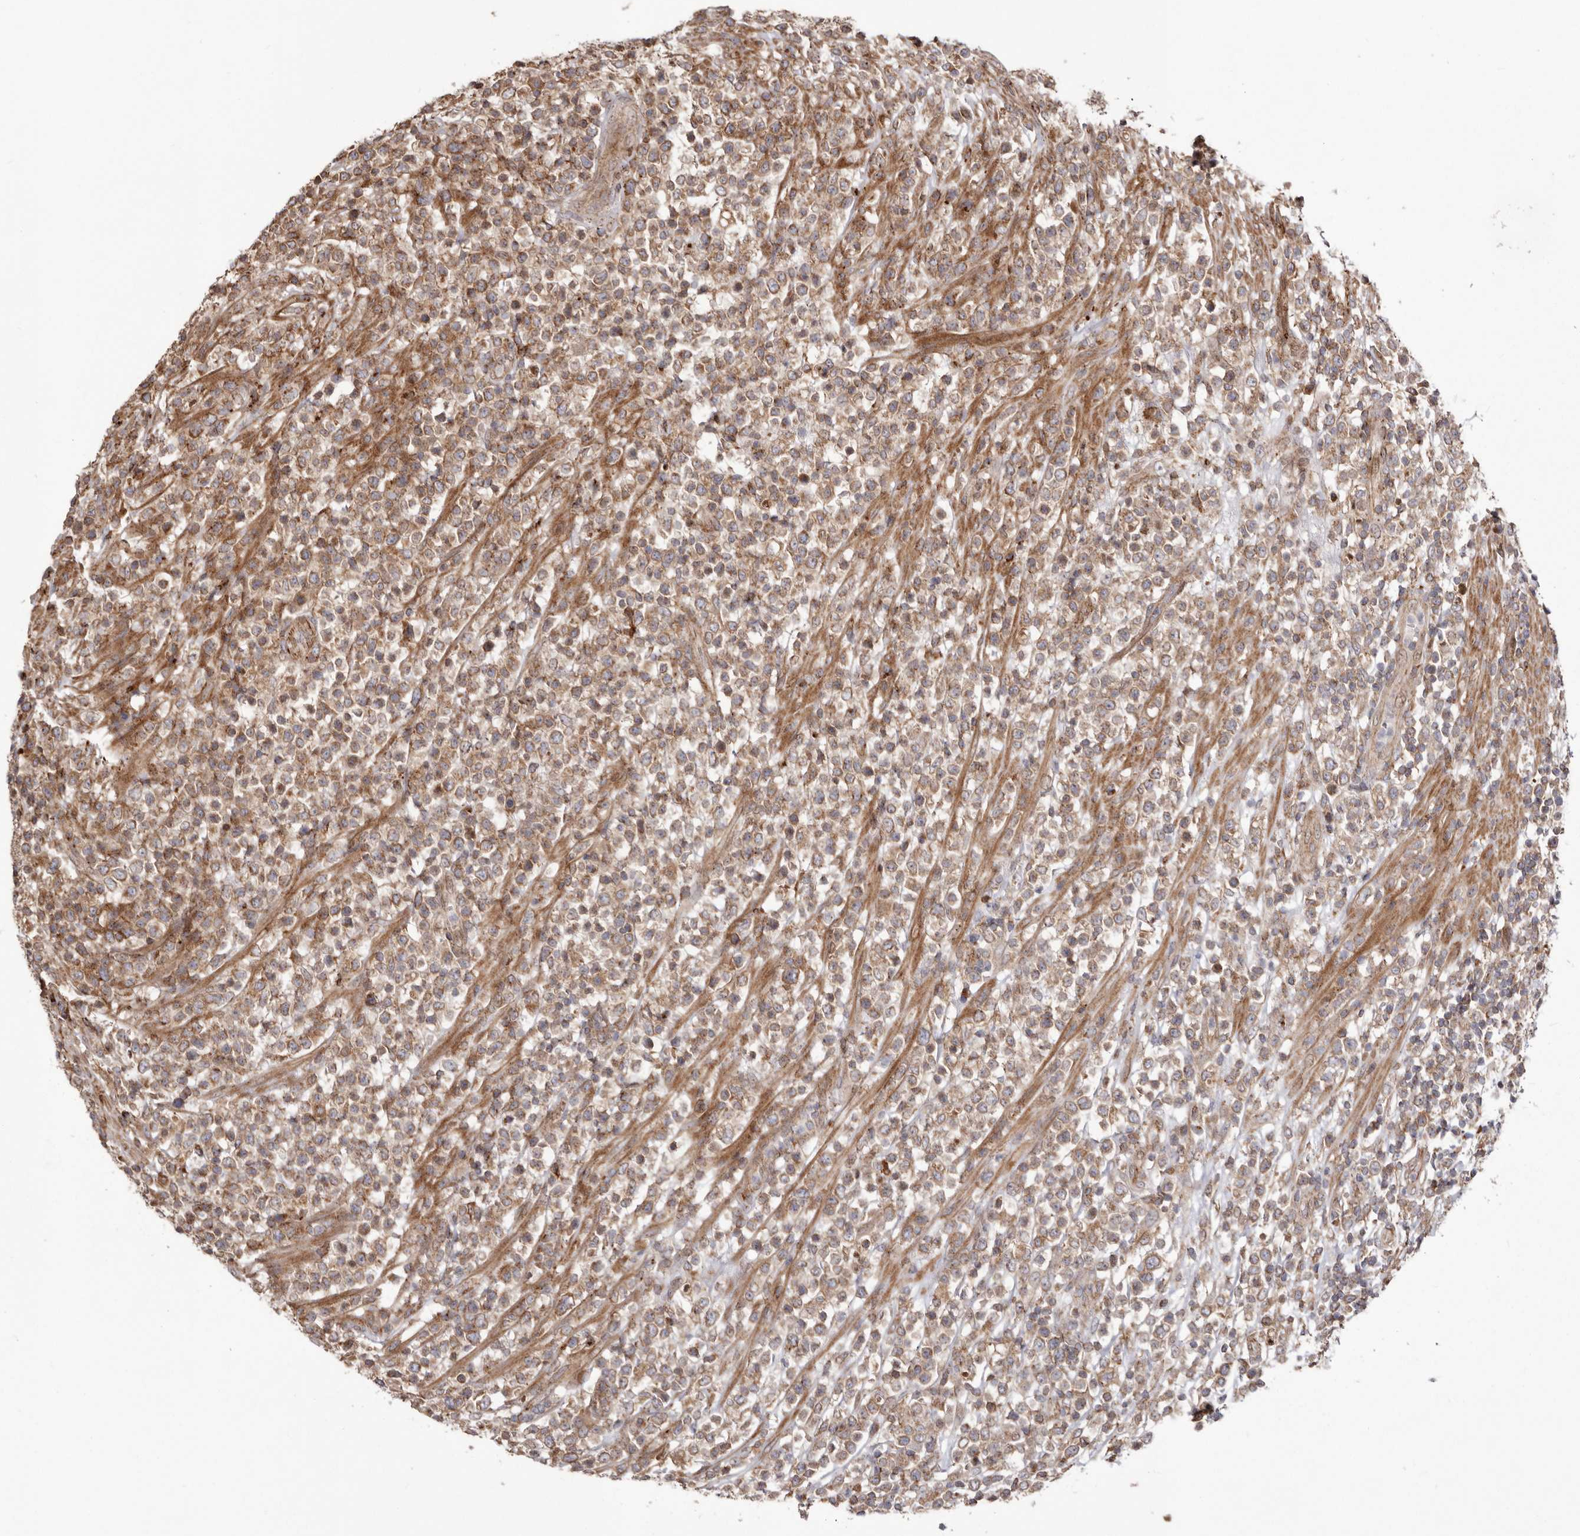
{"staining": {"intensity": "weak", "quantity": ">75%", "location": "cytoplasmic/membranous"}, "tissue": "lymphoma", "cell_type": "Tumor cells", "image_type": "cancer", "snomed": [{"axis": "morphology", "description": "Malignant lymphoma, non-Hodgkin's type, High grade"}, {"axis": "topography", "description": "Colon"}], "caption": "Tumor cells display low levels of weak cytoplasmic/membranous positivity in approximately >75% of cells in human high-grade malignant lymphoma, non-Hodgkin's type. Immunohistochemistry (ihc) stains the protein in brown and the nuclei are stained blue.", "gene": "NUP43", "patient": {"sex": "female", "age": 53}}